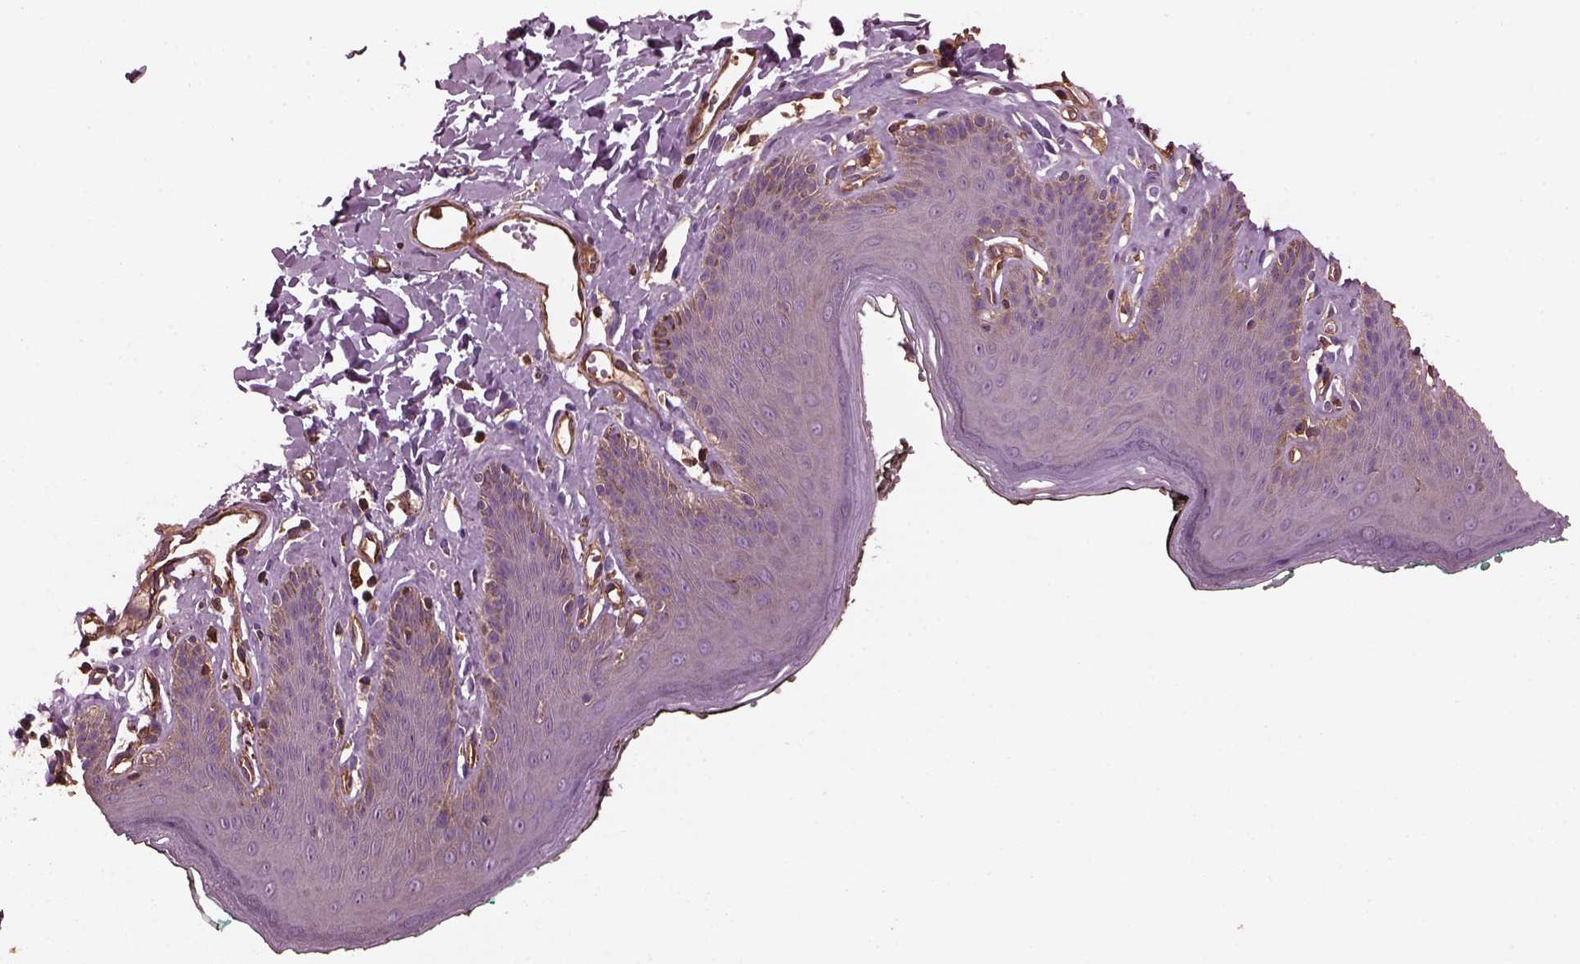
{"staining": {"intensity": "negative", "quantity": "none", "location": "none"}, "tissue": "skin", "cell_type": "Epidermal cells", "image_type": "normal", "snomed": [{"axis": "morphology", "description": "Normal tissue, NOS"}, {"axis": "topography", "description": "Vulva"}, {"axis": "topography", "description": "Peripheral nerve tissue"}], "caption": "This is an IHC micrograph of unremarkable skin. There is no staining in epidermal cells.", "gene": "MYL1", "patient": {"sex": "female", "age": 66}}